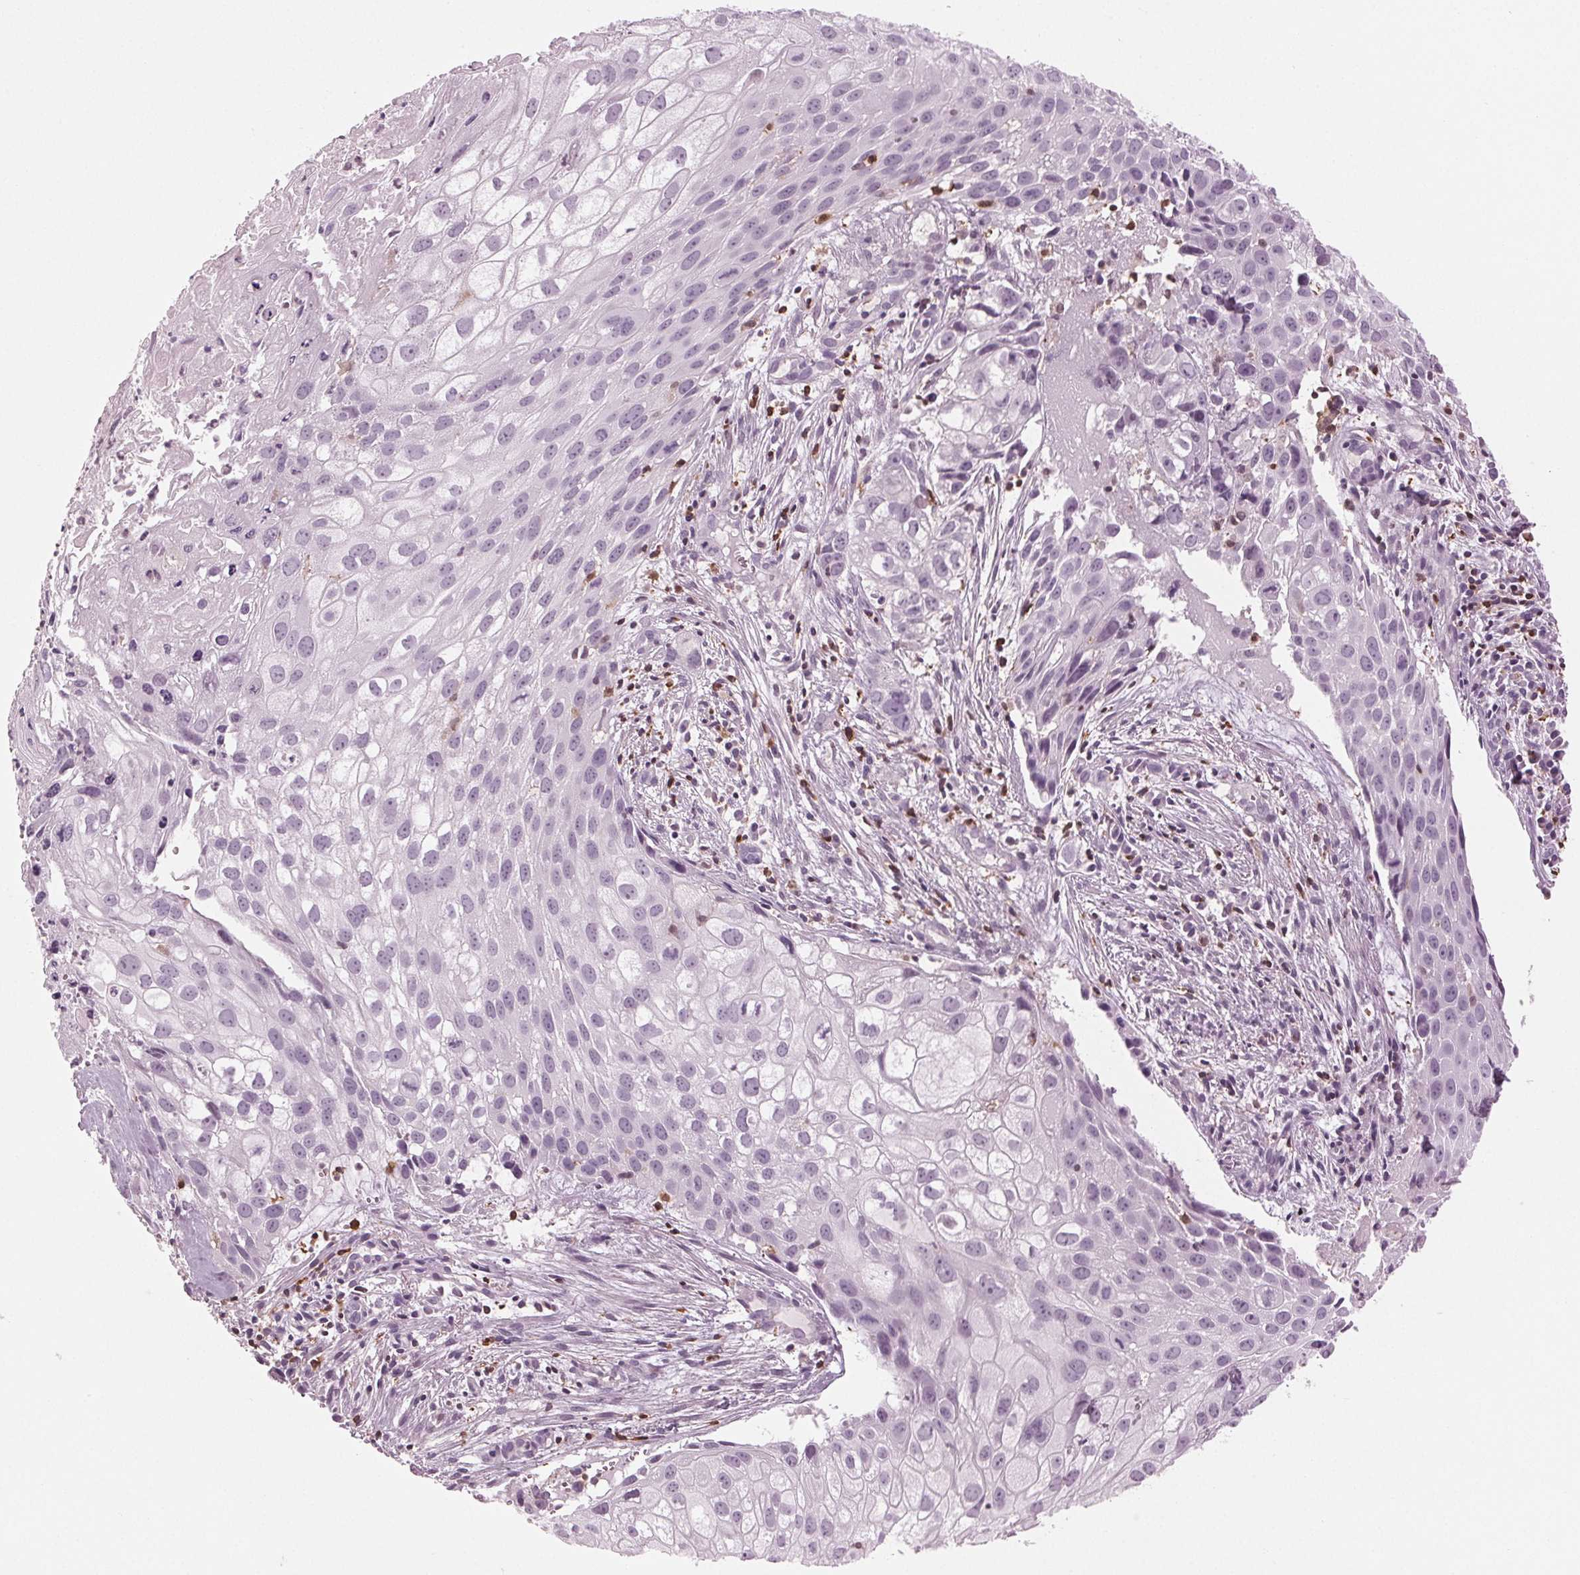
{"staining": {"intensity": "negative", "quantity": "none", "location": "none"}, "tissue": "cervical cancer", "cell_type": "Tumor cells", "image_type": "cancer", "snomed": [{"axis": "morphology", "description": "Squamous cell carcinoma, NOS"}, {"axis": "topography", "description": "Cervix"}], "caption": "Tumor cells show no significant staining in squamous cell carcinoma (cervical). The staining was performed using DAB (3,3'-diaminobenzidine) to visualize the protein expression in brown, while the nuclei were stained in blue with hematoxylin (Magnification: 20x).", "gene": "BTLA", "patient": {"sex": "female", "age": 53}}